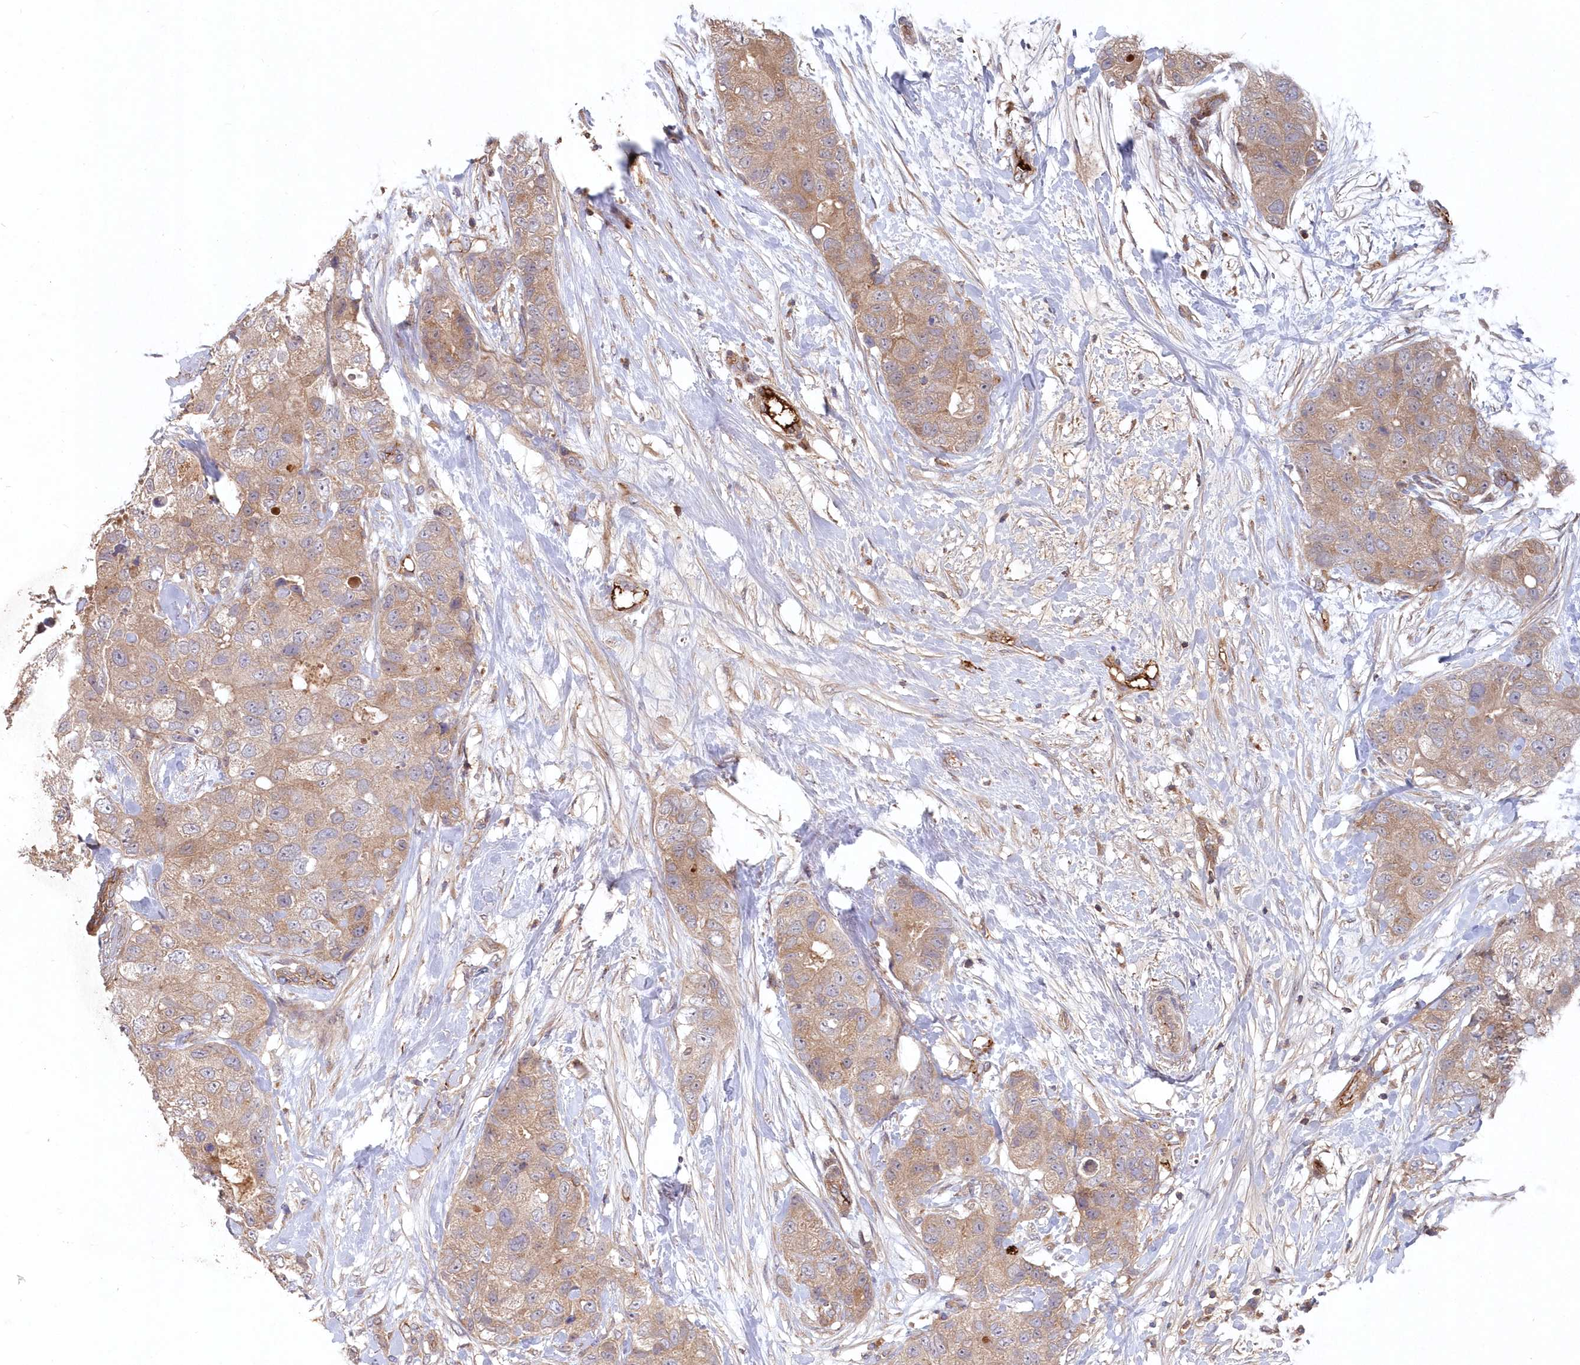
{"staining": {"intensity": "weak", "quantity": "25%-75%", "location": "cytoplasmic/membranous"}, "tissue": "breast cancer", "cell_type": "Tumor cells", "image_type": "cancer", "snomed": [{"axis": "morphology", "description": "Duct carcinoma"}, {"axis": "topography", "description": "Breast"}], "caption": "Tumor cells reveal low levels of weak cytoplasmic/membranous positivity in approximately 25%-75% of cells in breast cancer (infiltrating ductal carcinoma). The staining was performed using DAB (3,3'-diaminobenzidine), with brown indicating positive protein expression. Nuclei are stained blue with hematoxylin.", "gene": "ABHD14B", "patient": {"sex": "female", "age": 62}}